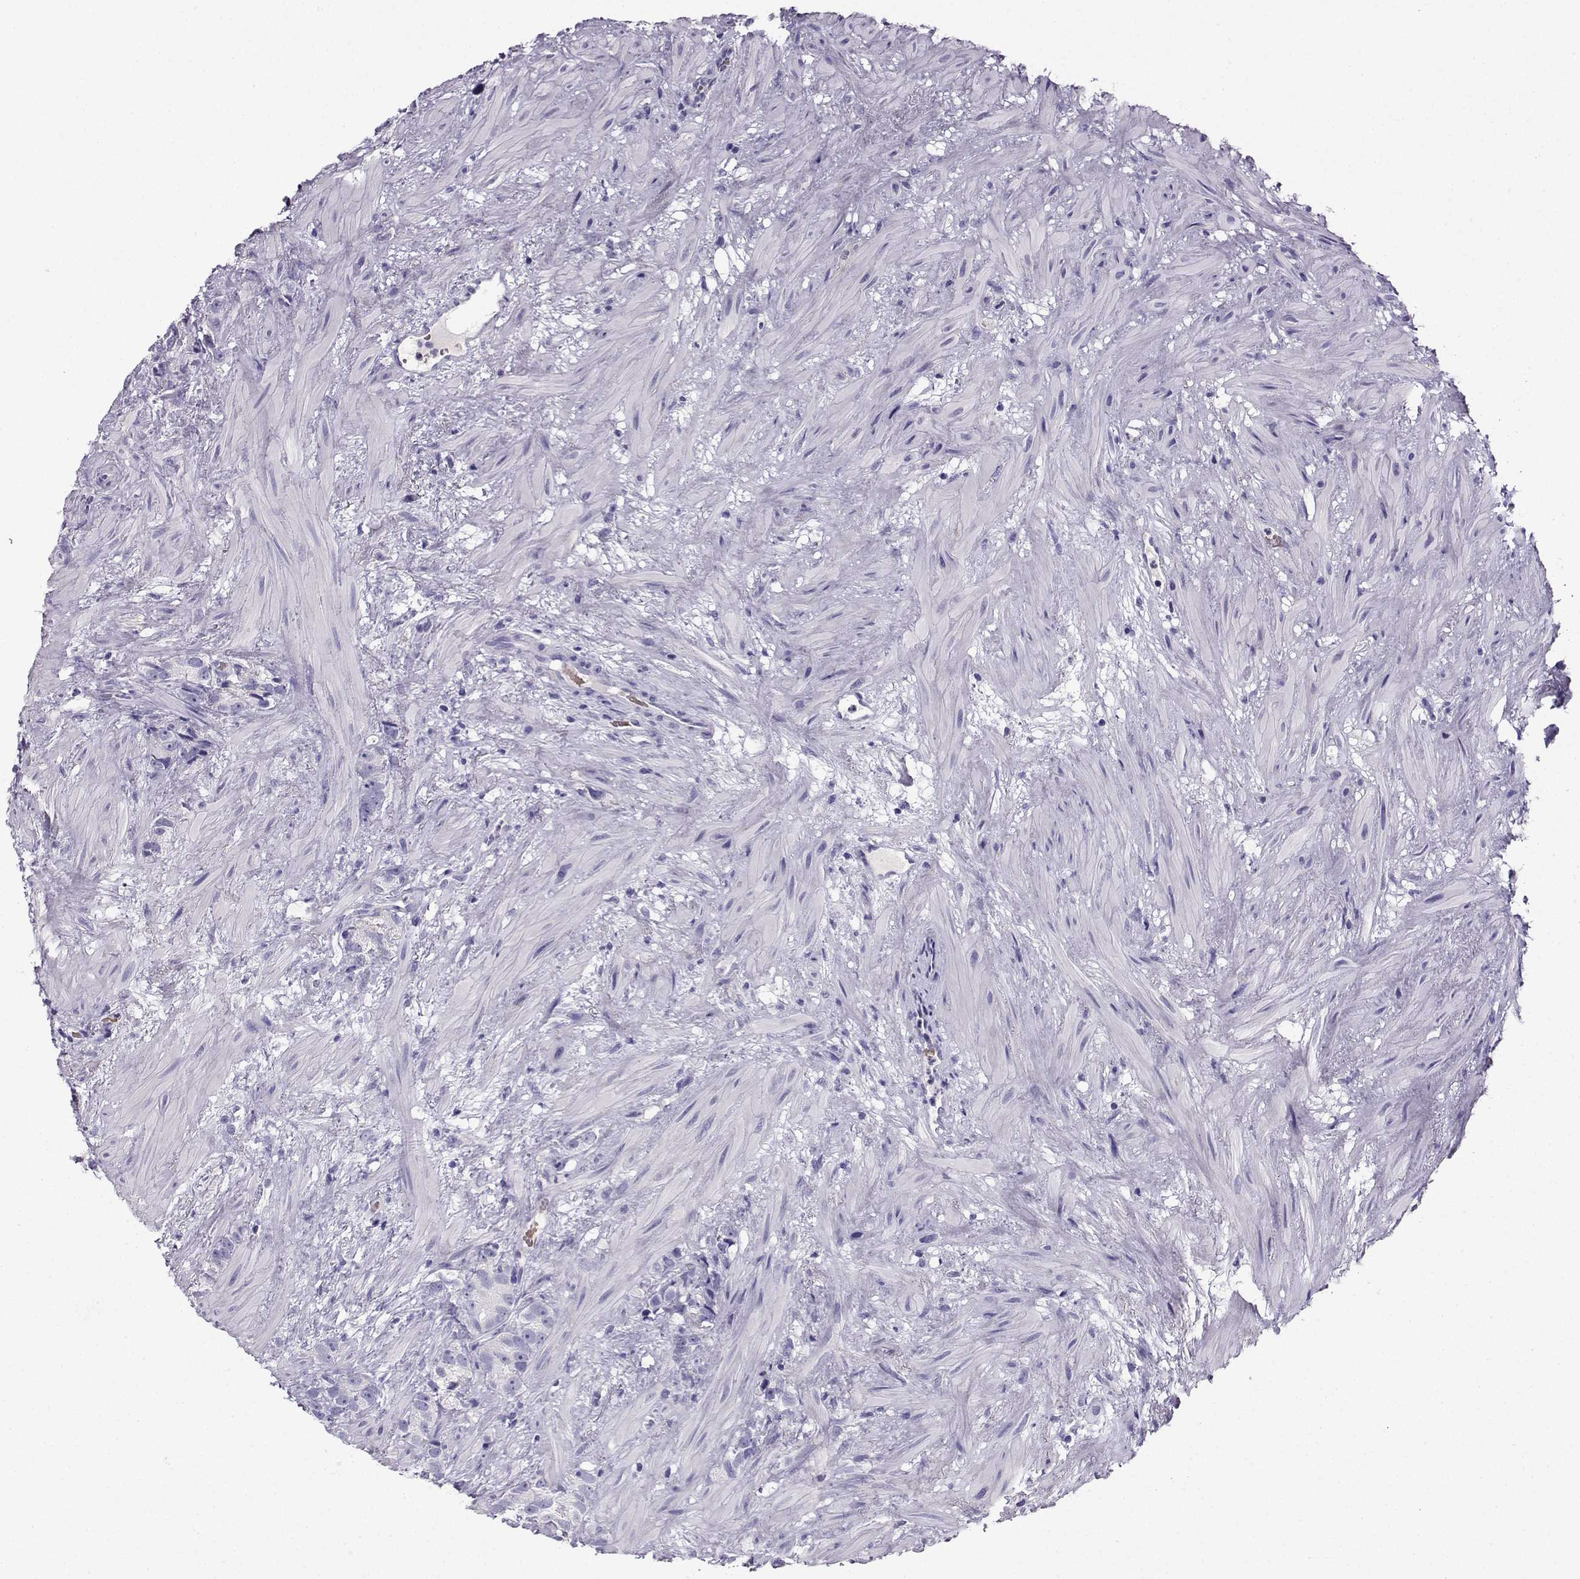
{"staining": {"intensity": "negative", "quantity": "none", "location": "none"}, "tissue": "prostate cancer", "cell_type": "Tumor cells", "image_type": "cancer", "snomed": [{"axis": "morphology", "description": "Adenocarcinoma, High grade"}, {"axis": "topography", "description": "Prostate"}], "caption": "IHC image of human prostate high-grade adenocarcinoma stained for a protein (brown), which shows no positivity in tumor cells.", "gene": "LINGO1", "patient": {"sex": "male", "age": 90}}